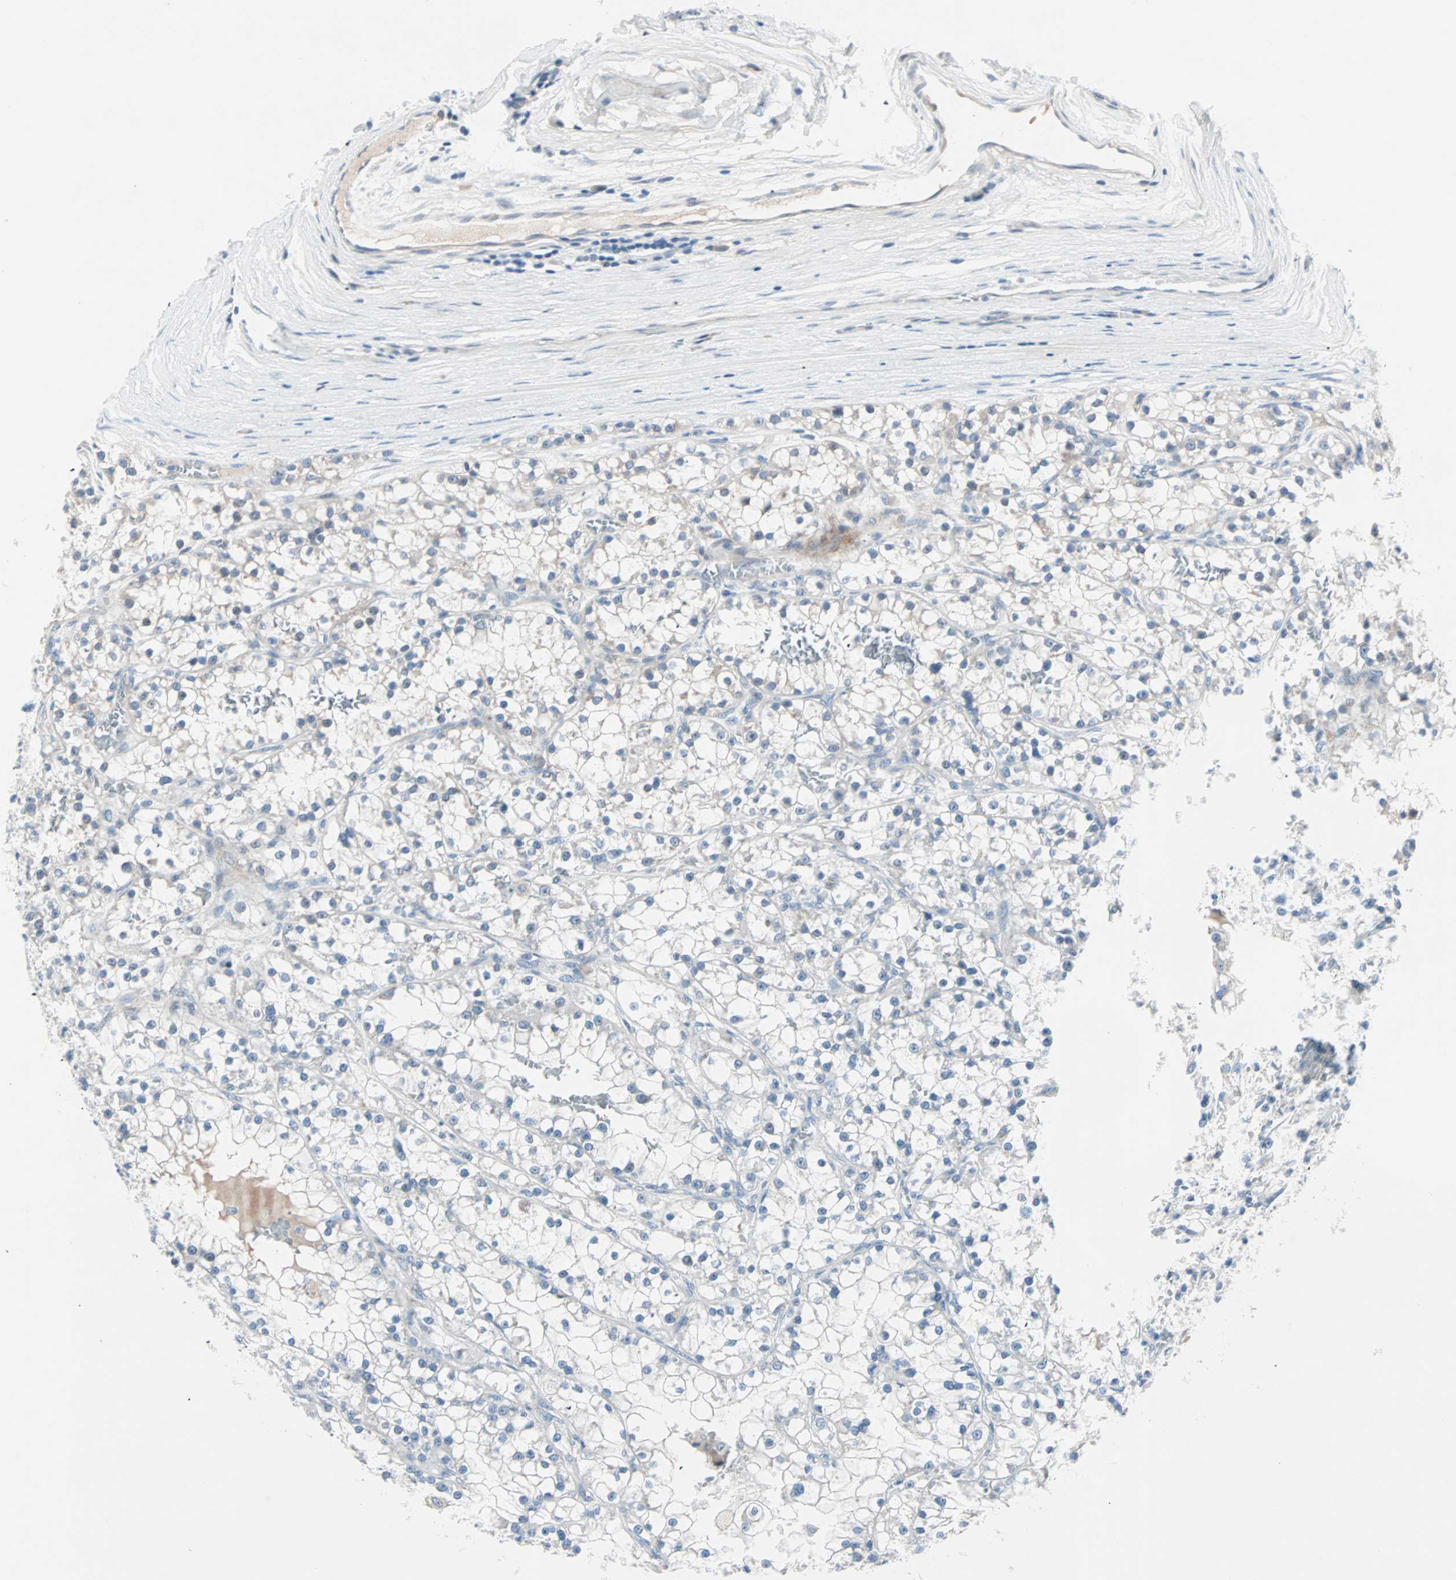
{"staining": {"intensity": "negative", "quantity": "none", "location": "none"}, "tissue": "renal cancer", "cell_type": "Tumor cells", "image_type": "cancer", "snomed": [{"axis": "morphology", "description": "Adenocarcinoma, NOS"}, {"axis": "topography", "description": "Kidney"}], "caption": "There is no significant expression in tumor cells of renal cancer. (DAB immunohistochemistry visualized using brightfield microscopy, high magnification).", "gene": "NEFH", "patient": {"sex": "female", "age": 52}}